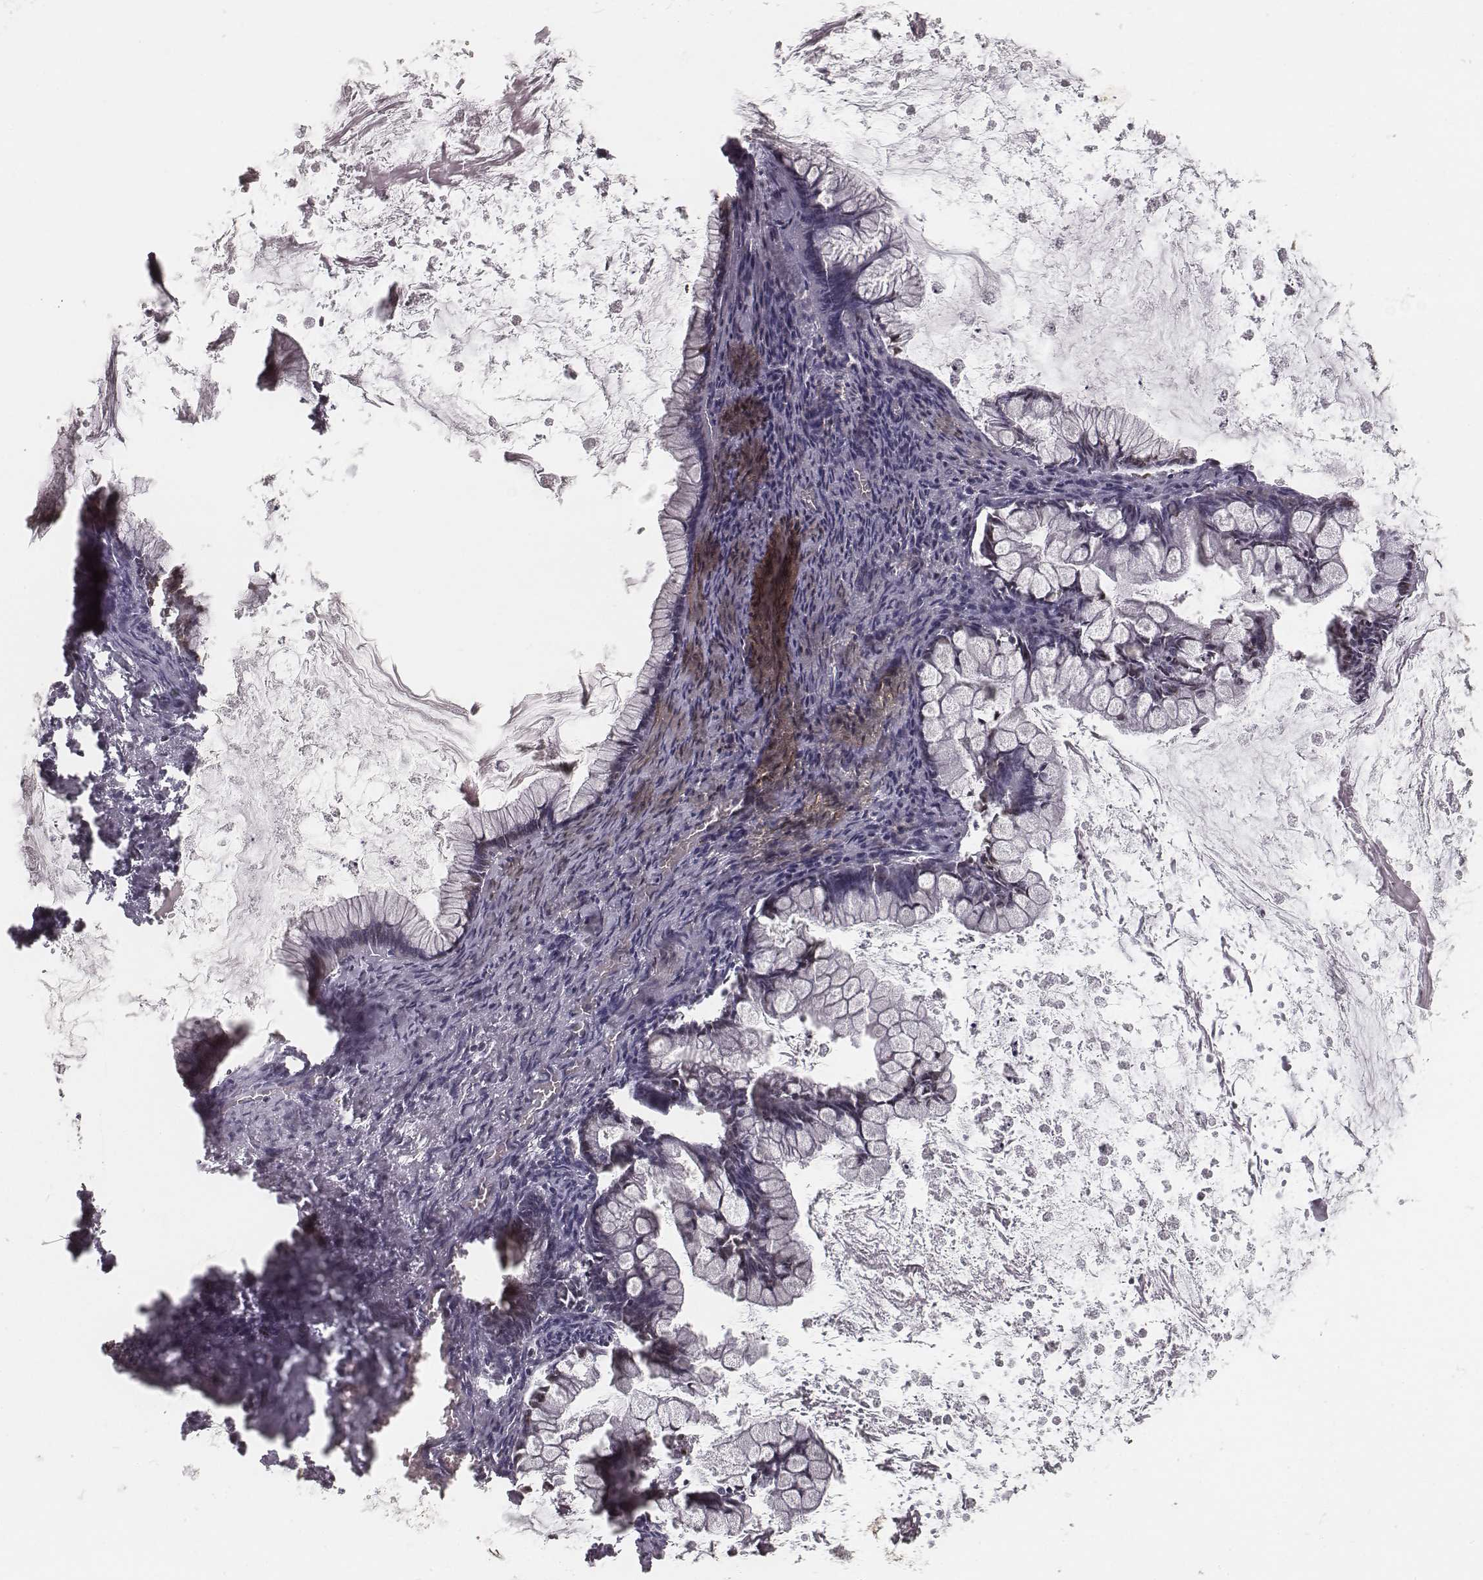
{"staining": {"intensity": "negative", "quantity": "none", "location": "none"}, "tissue": "ovarian cancer", "cell_type": "Tumor cells", "image_type": "cancer", "snomed": [{"axis": "morphology", "description": "Cystadenocarcinoma, mucinous, NOS"}, {"axis": "topography", "description": "Ovary"}], "caption": "The histopathology image demonstrates no staining of tumor cells in ovarian mucinous cystadenocarcinoma.", "gene": "HMGA2", "patient": {"sex": "female", "age": 67}}